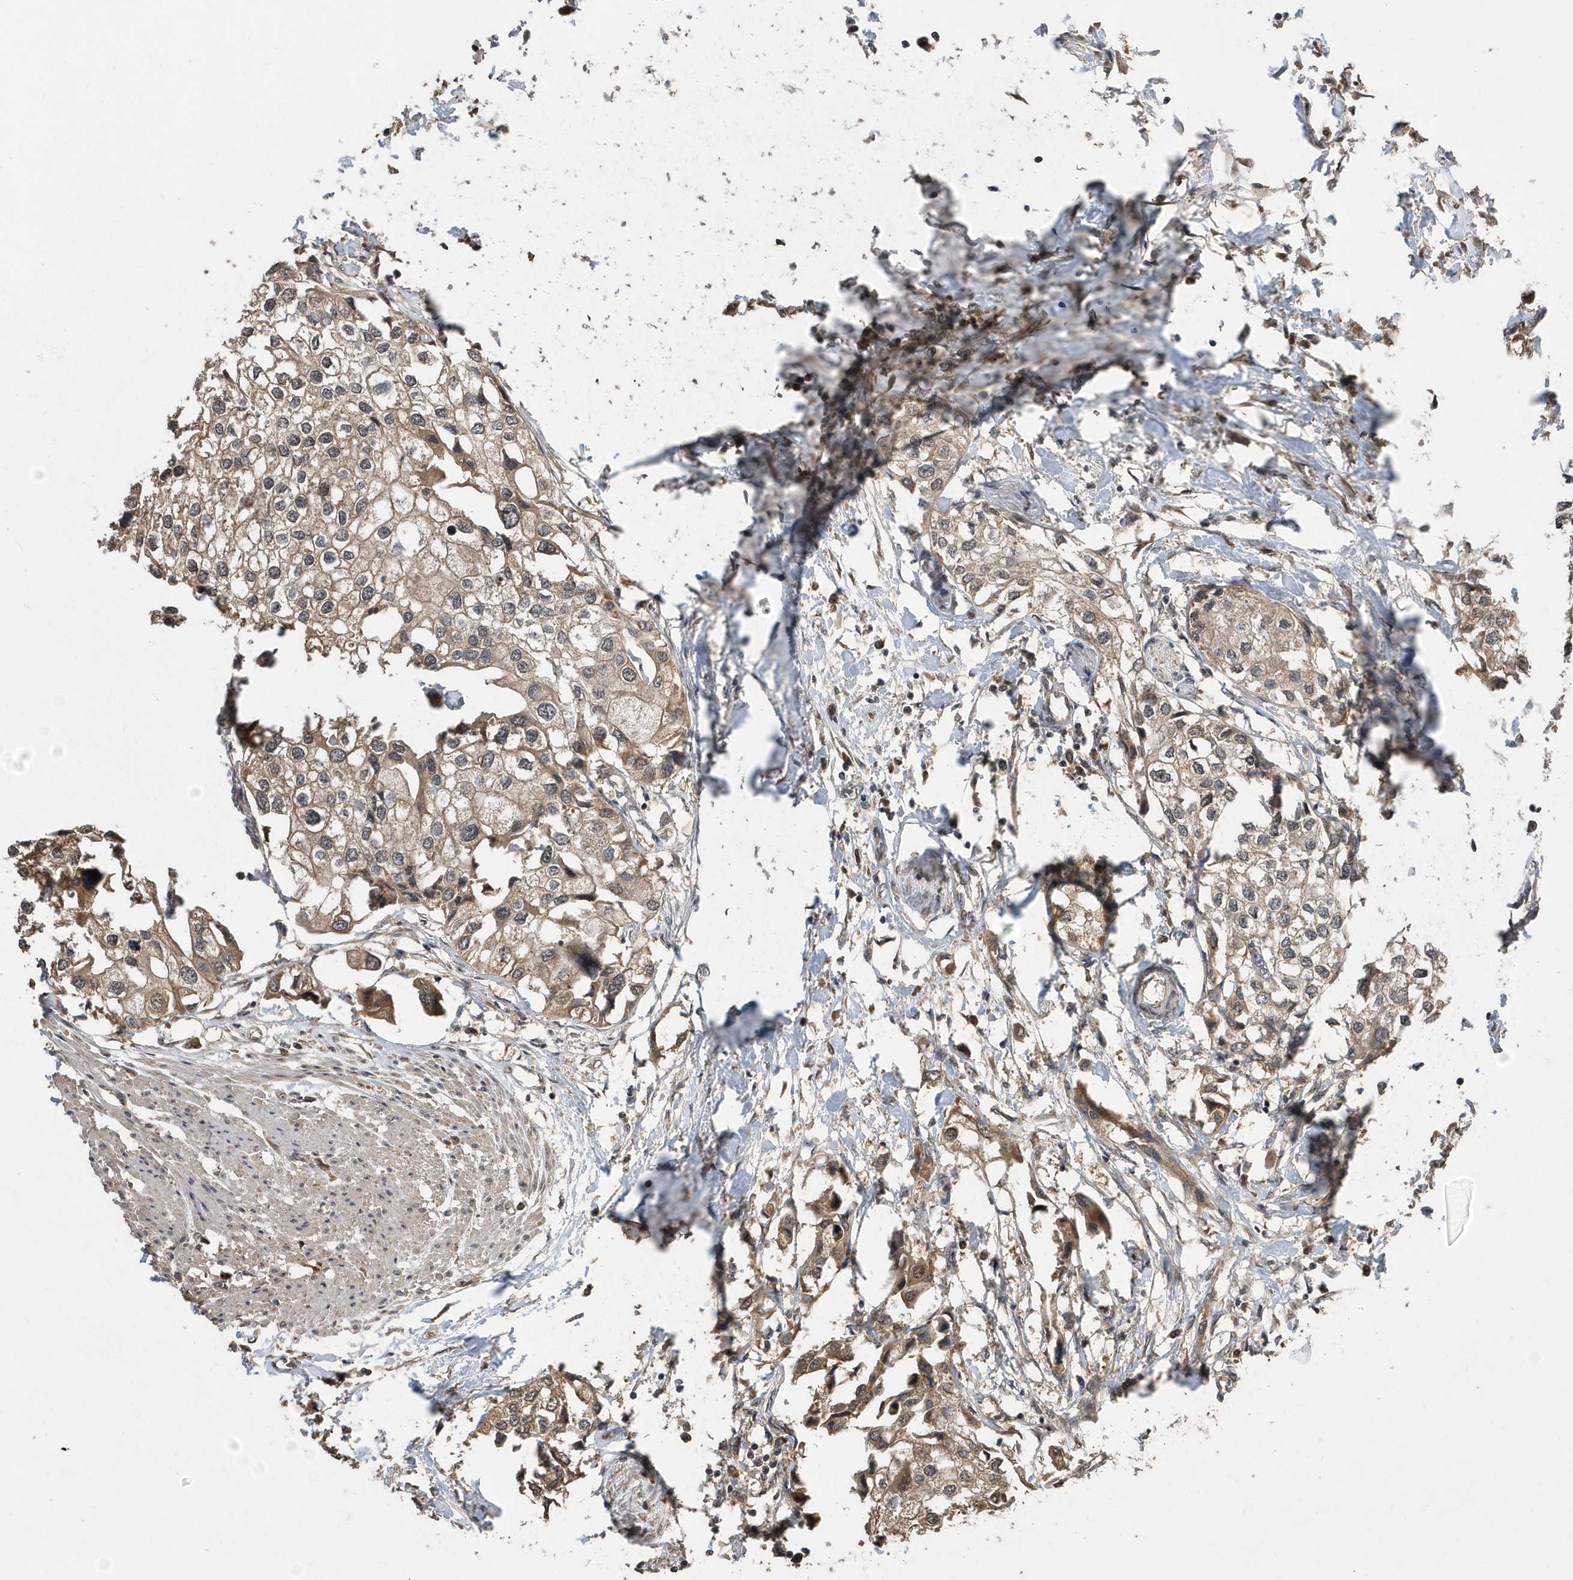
{"staining": {"intensity": "weak", "quantity": "25%-75%", "location": "cytoplasmic/membranous"}, "tissue": "urothelial cancer", "cell_type": "Tumor cells", "image_type": "cancer", "snomed": [{"axis": "morphology", "description": "Urothelial carcinoma, High grade"}, {"axis": "topography", "description": "Urinary bladder"}], "caption": "A brown stain labels weak cytoplasmic/membranous positivity of a protein in human high-grade urothelial carcinoma tumor cells.", "gene": "WASHC5", "patient": {"sex": "male", "age": 64}}